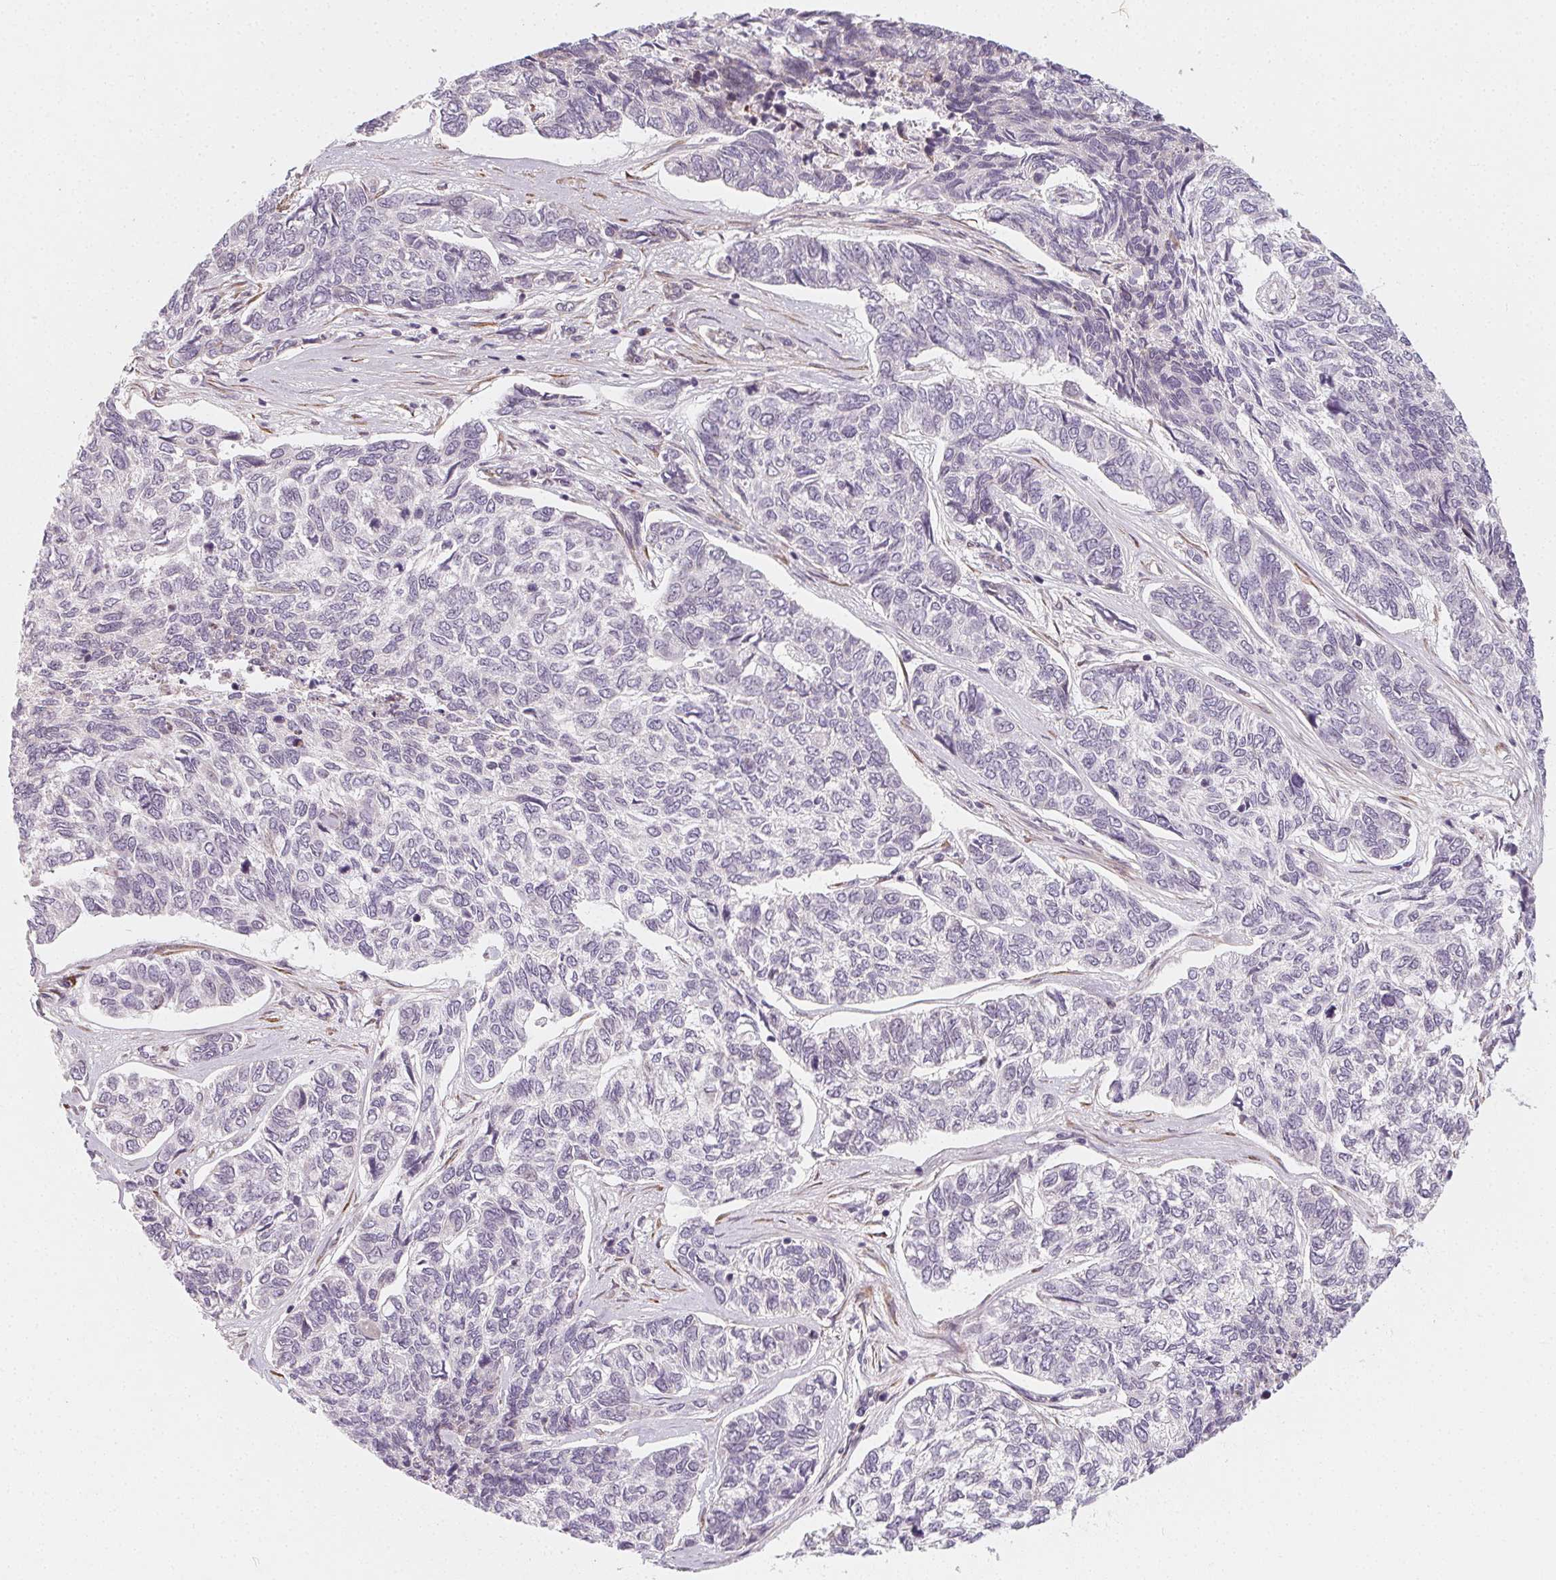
{"staining": {"intensity": "negative", "quantity": "none", "location": "none"}, "tissue": "skin cancer", "cell_type": "Tumor cells", "image_type": "cancer", "snomed": [{"axis": "morphology", "description": "Basal cell carcinoma"}, {"axis": "topography", "description": "Skin"}], "caption": "There is no significant expression in tumor cells of basal cell carcinoma (skin).", "gene": "CCDC96", "patient": {"sex": "female", "age": 65}}